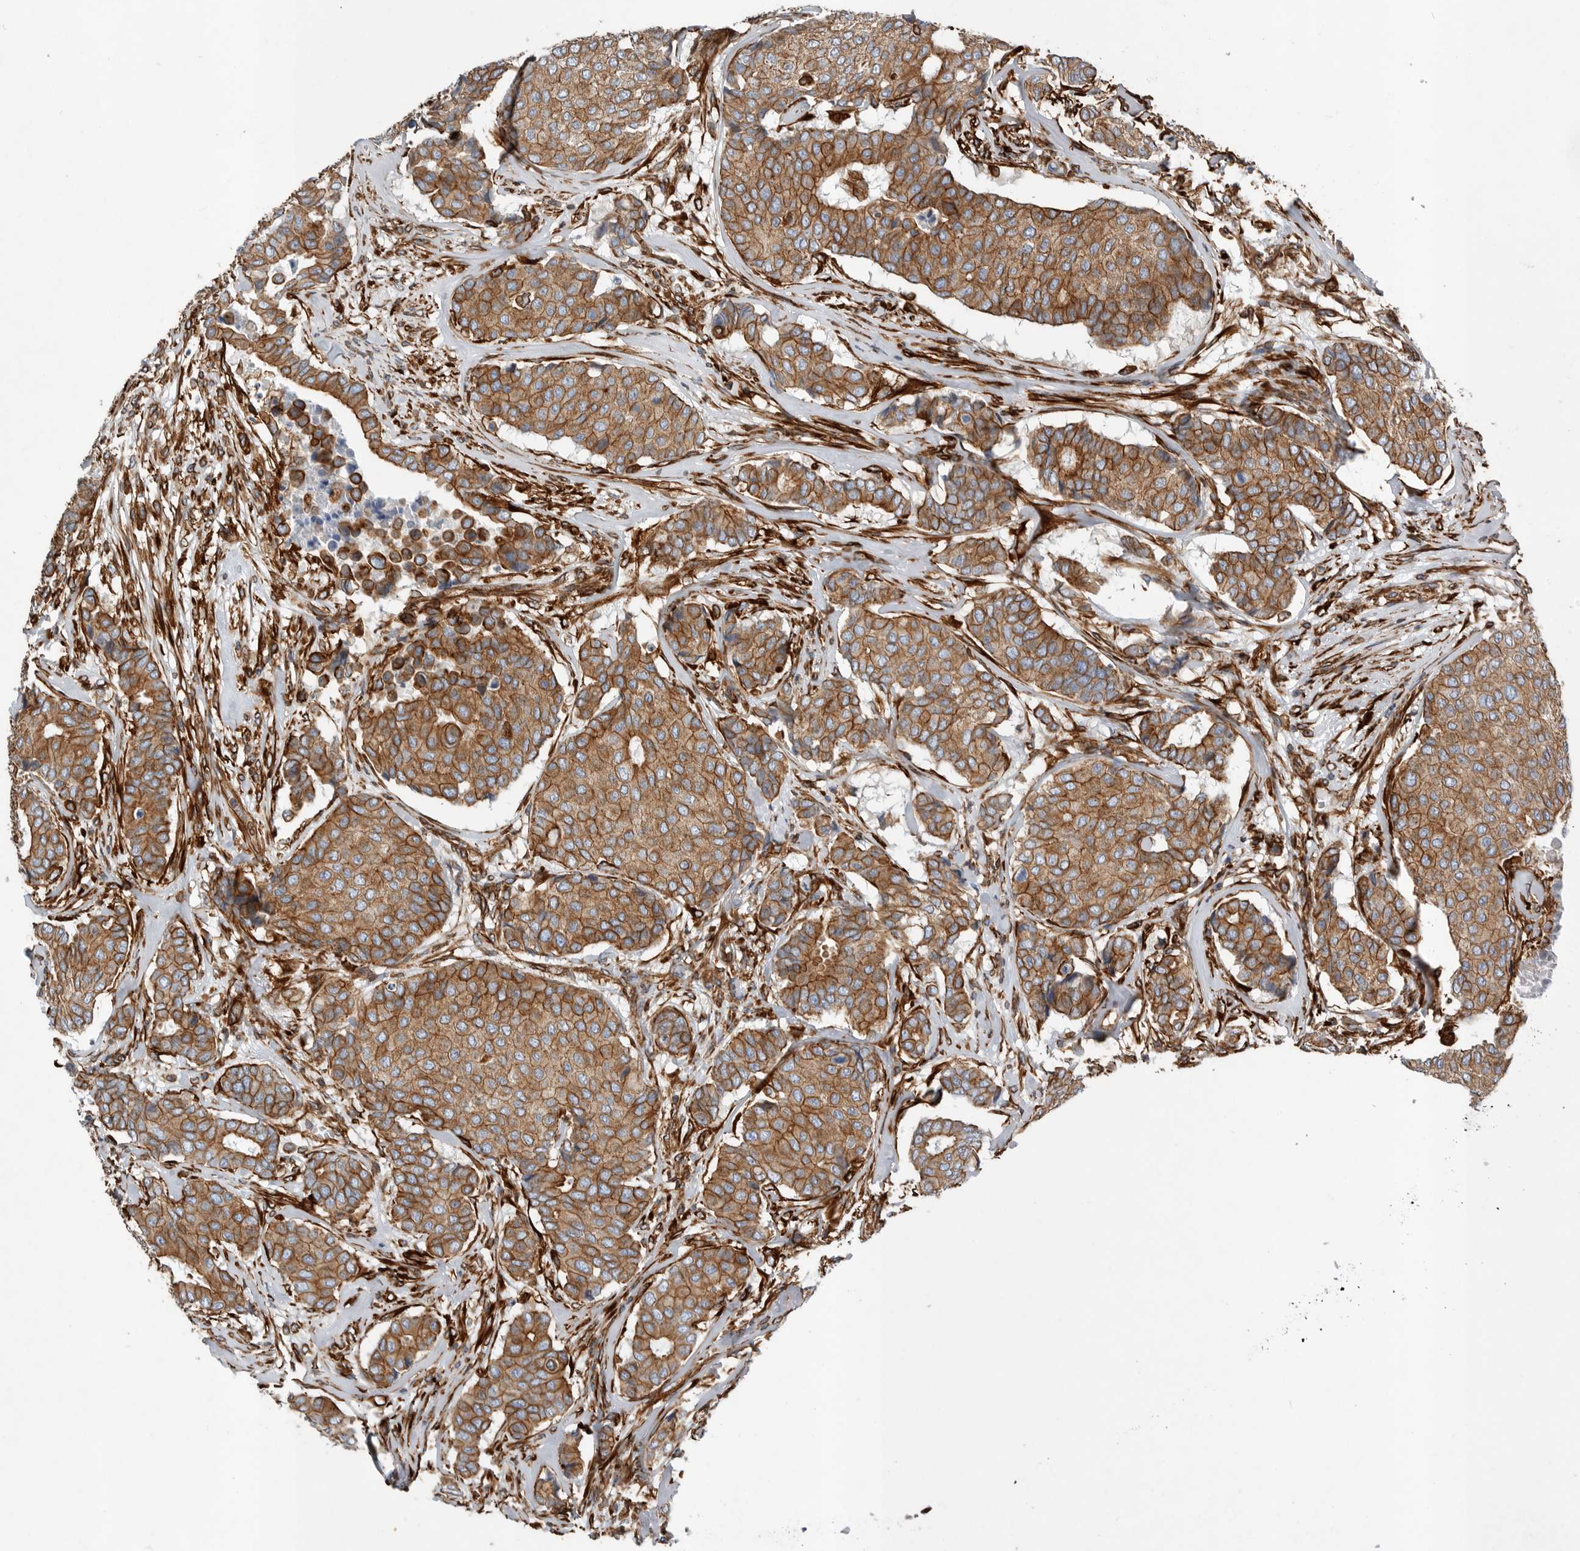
{"staining": {"intensity": "moderate", "quantity": ">75%", "location": "cytoplasmic/membranous"}, "tissue": "breast cancer", "cell_type": "Tumor cells", "image_type": "cancer", "snomed": [{"axis": "morphology", "description": "Duct carcinoma"}, {"axis": "topography", "description": "Breast"}], "caption": "IHC histopathology image of human invasive ductal carcinoma (breast) stained for a protein (brown), which demonstrates medium levels of moderate cytoplasmic/membranous staining in approximately >75% of tumor cells.", "gene": "PLEC", "patient": {"sex": "female", "age": 75}}